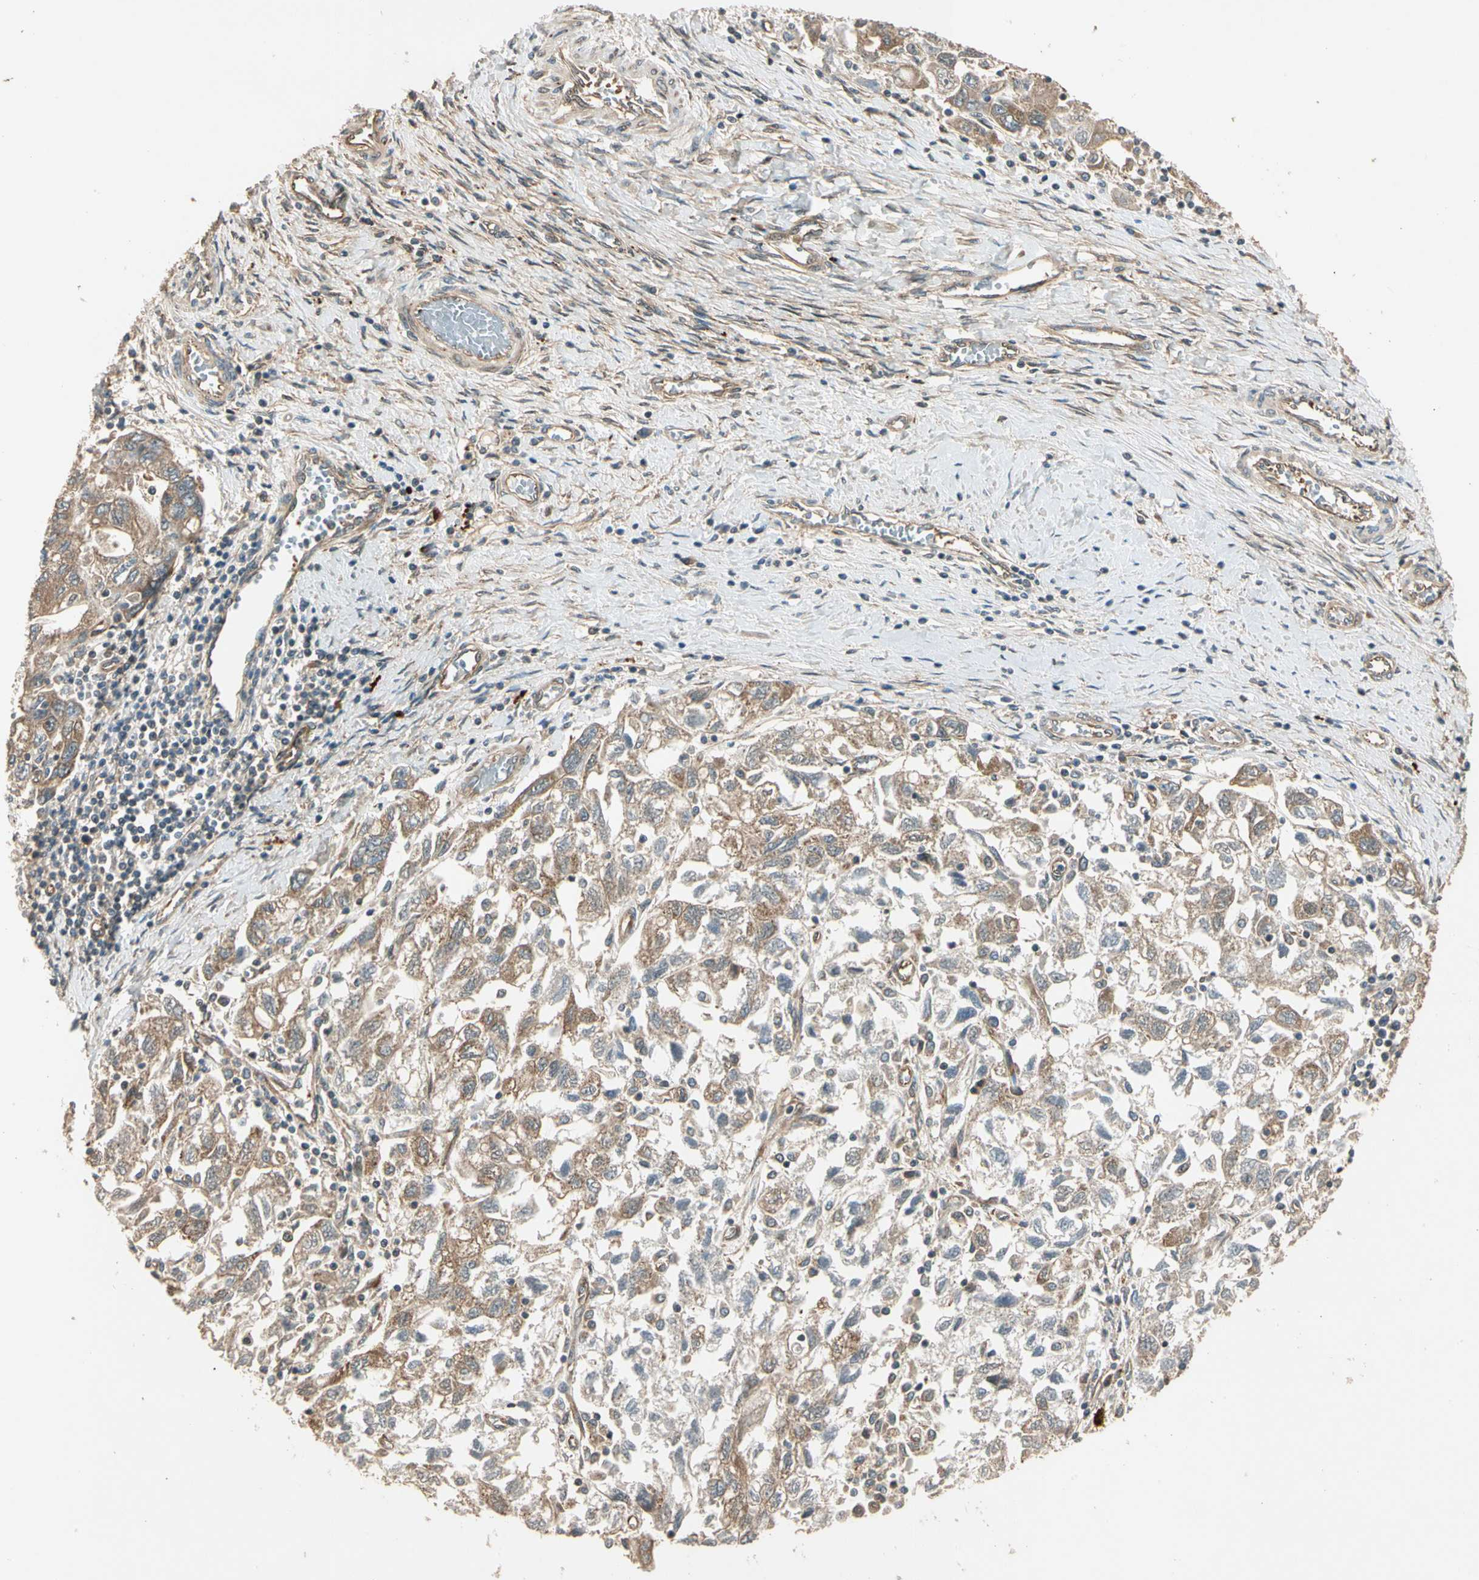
{"staining": {"intensity": "moderate", "quantity": ">75%", "location": "cytoplasmic/membranous"}, "tissue": "ovarian cancer", "cell_type": "Tumor cells", "image_type": "cancer", "snomed": [{"axis": "morphology", "description": "Carcinoma, NOS"}, {"axis": "morphology", "description": "Cystadenocarcinoma, serous, NOS"}, {"axis": "topography", "description": "Ovary"}], "caption": "A photomicrograph of human serous cystadenocarcinoma (ovarian) stained for a protein displays moderate cytoplasmic/membranous brown staining in tumor cells.", "gene": "ROCK2", "patient": {"sex": "female", "age": 69}}